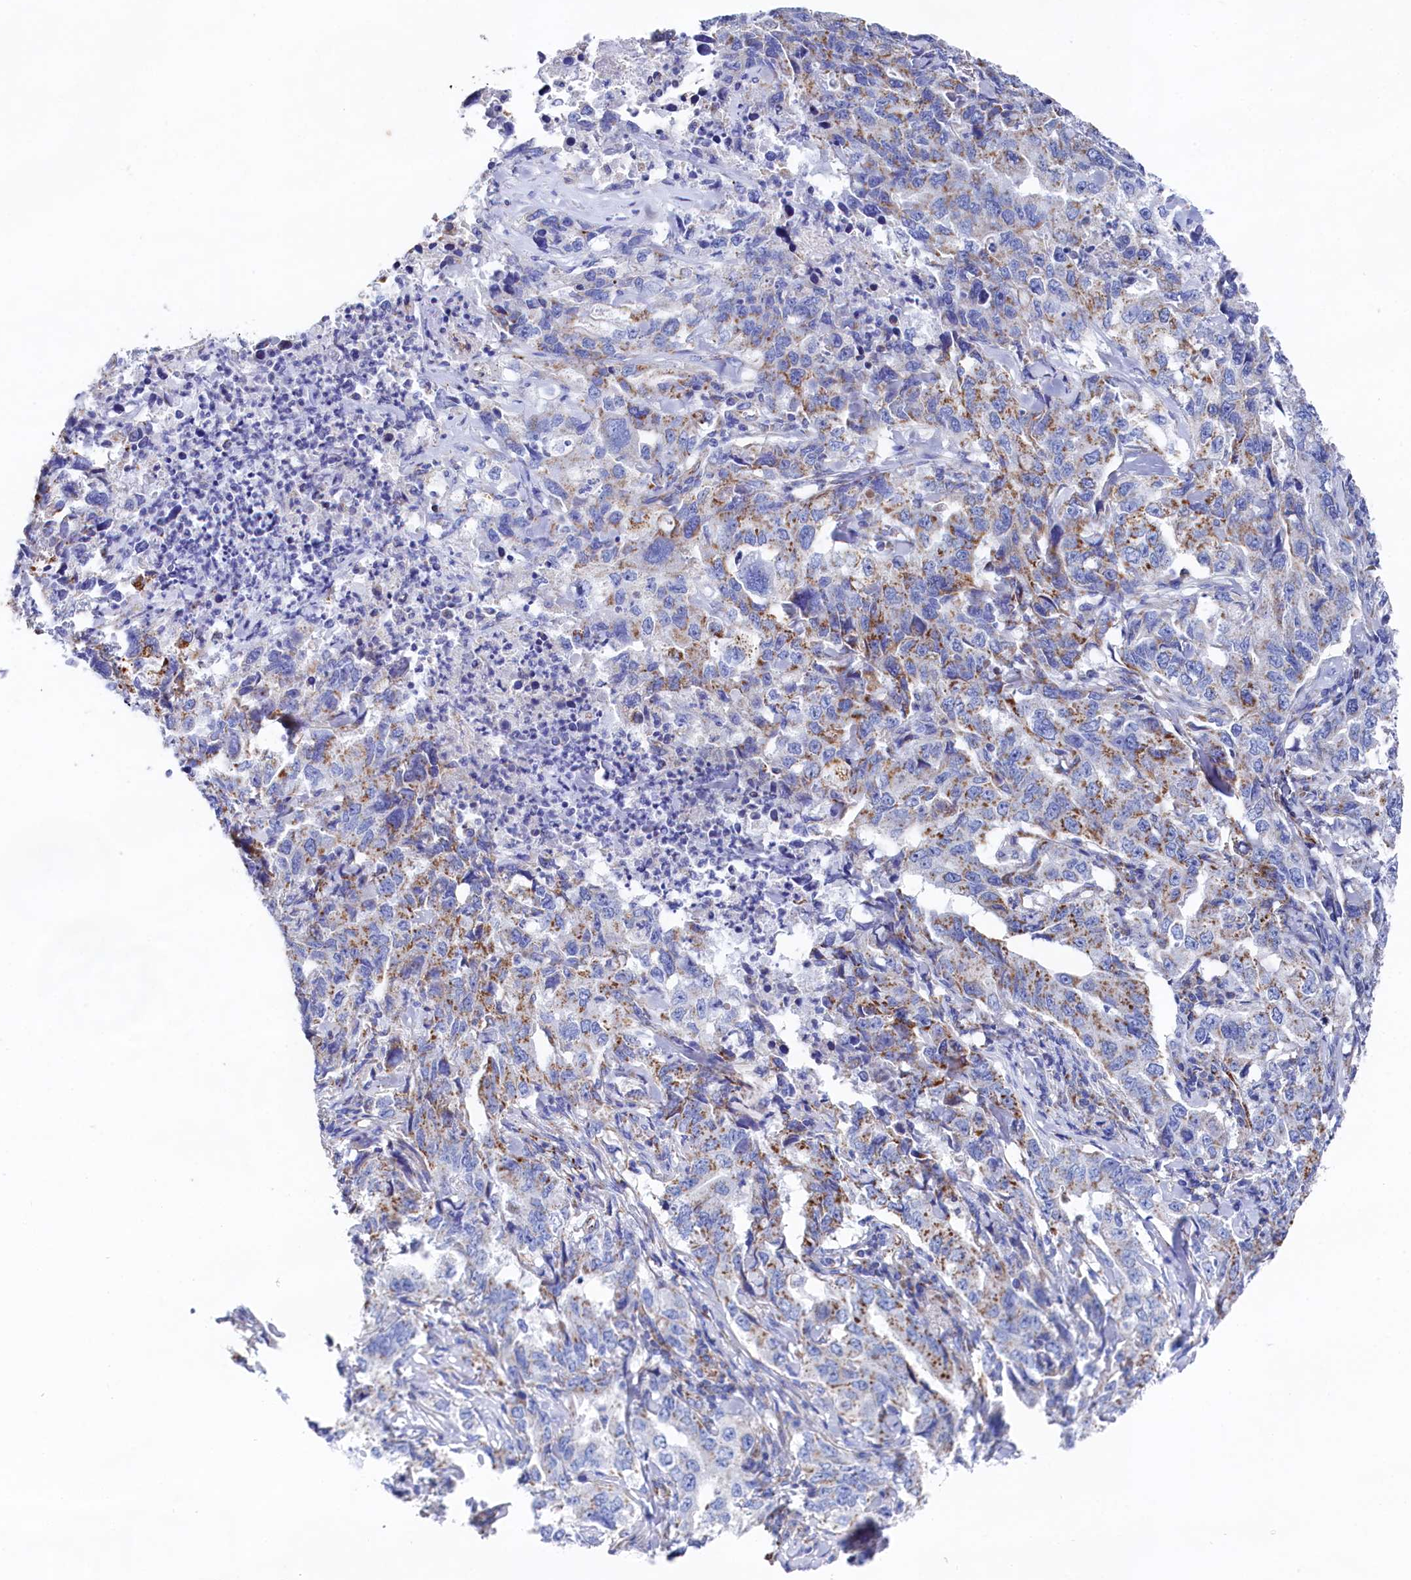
{"staining": {"intensity": "moderate", "quantity": "25%-75%", "location": "cytoplasmic/membranous"}, "tissue": "lung cancer", "cell_type": "Tumor cells", "image_type": "cancer", "snomed": [{"axis": "morphology", "description": "Adenocarcinoma, NOS"}, {"axis": "topography", "description": "Lung"}], "caption": "A high-resolution photomicrograph shows IHC staining of lung cancer (adenocarcinoma), which shows moderate cytoplasmic/membranous positivity in about 25%-75% of tumor cells.", "gene": "MMAB", "patient": {"sex": "female", "age": 51}}